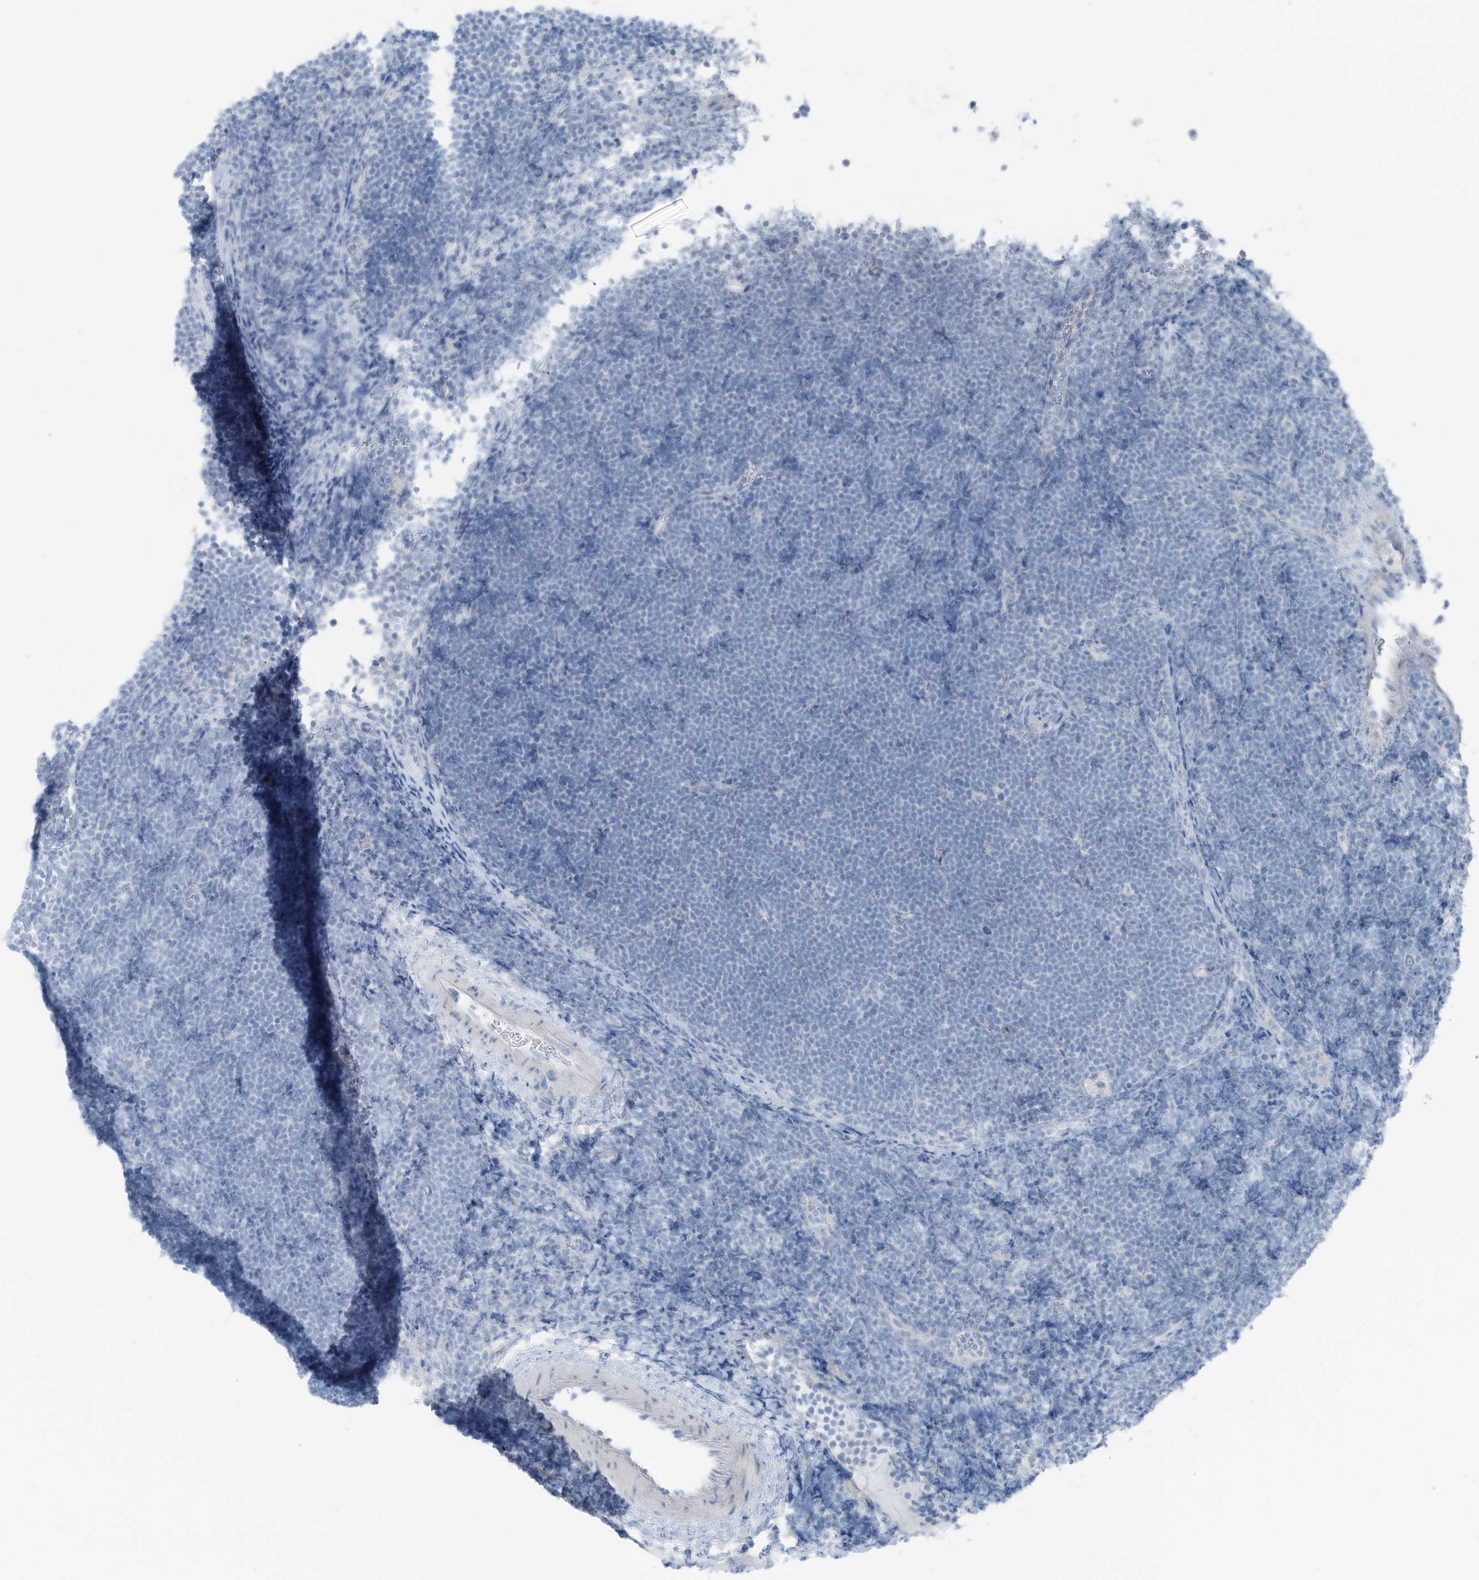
{"staining": {"intensity": "negative", "quantity": "none", "location": "none"}, "tissue": "lymphoma", "cell_type": "Tumor cells", "image_type": "cancer", "snomed": [{"axis": "morphology", "description": "Malignant lymphoma, non-Hodgkin's type, High grade"}, {"axis": "topography", "description": "Lymph node"}], "caption": "The image shows no staining of tumor cells in lymphoma.", "gene": "SLC25A43", "patient": {"sex": "male", "age": 13}}